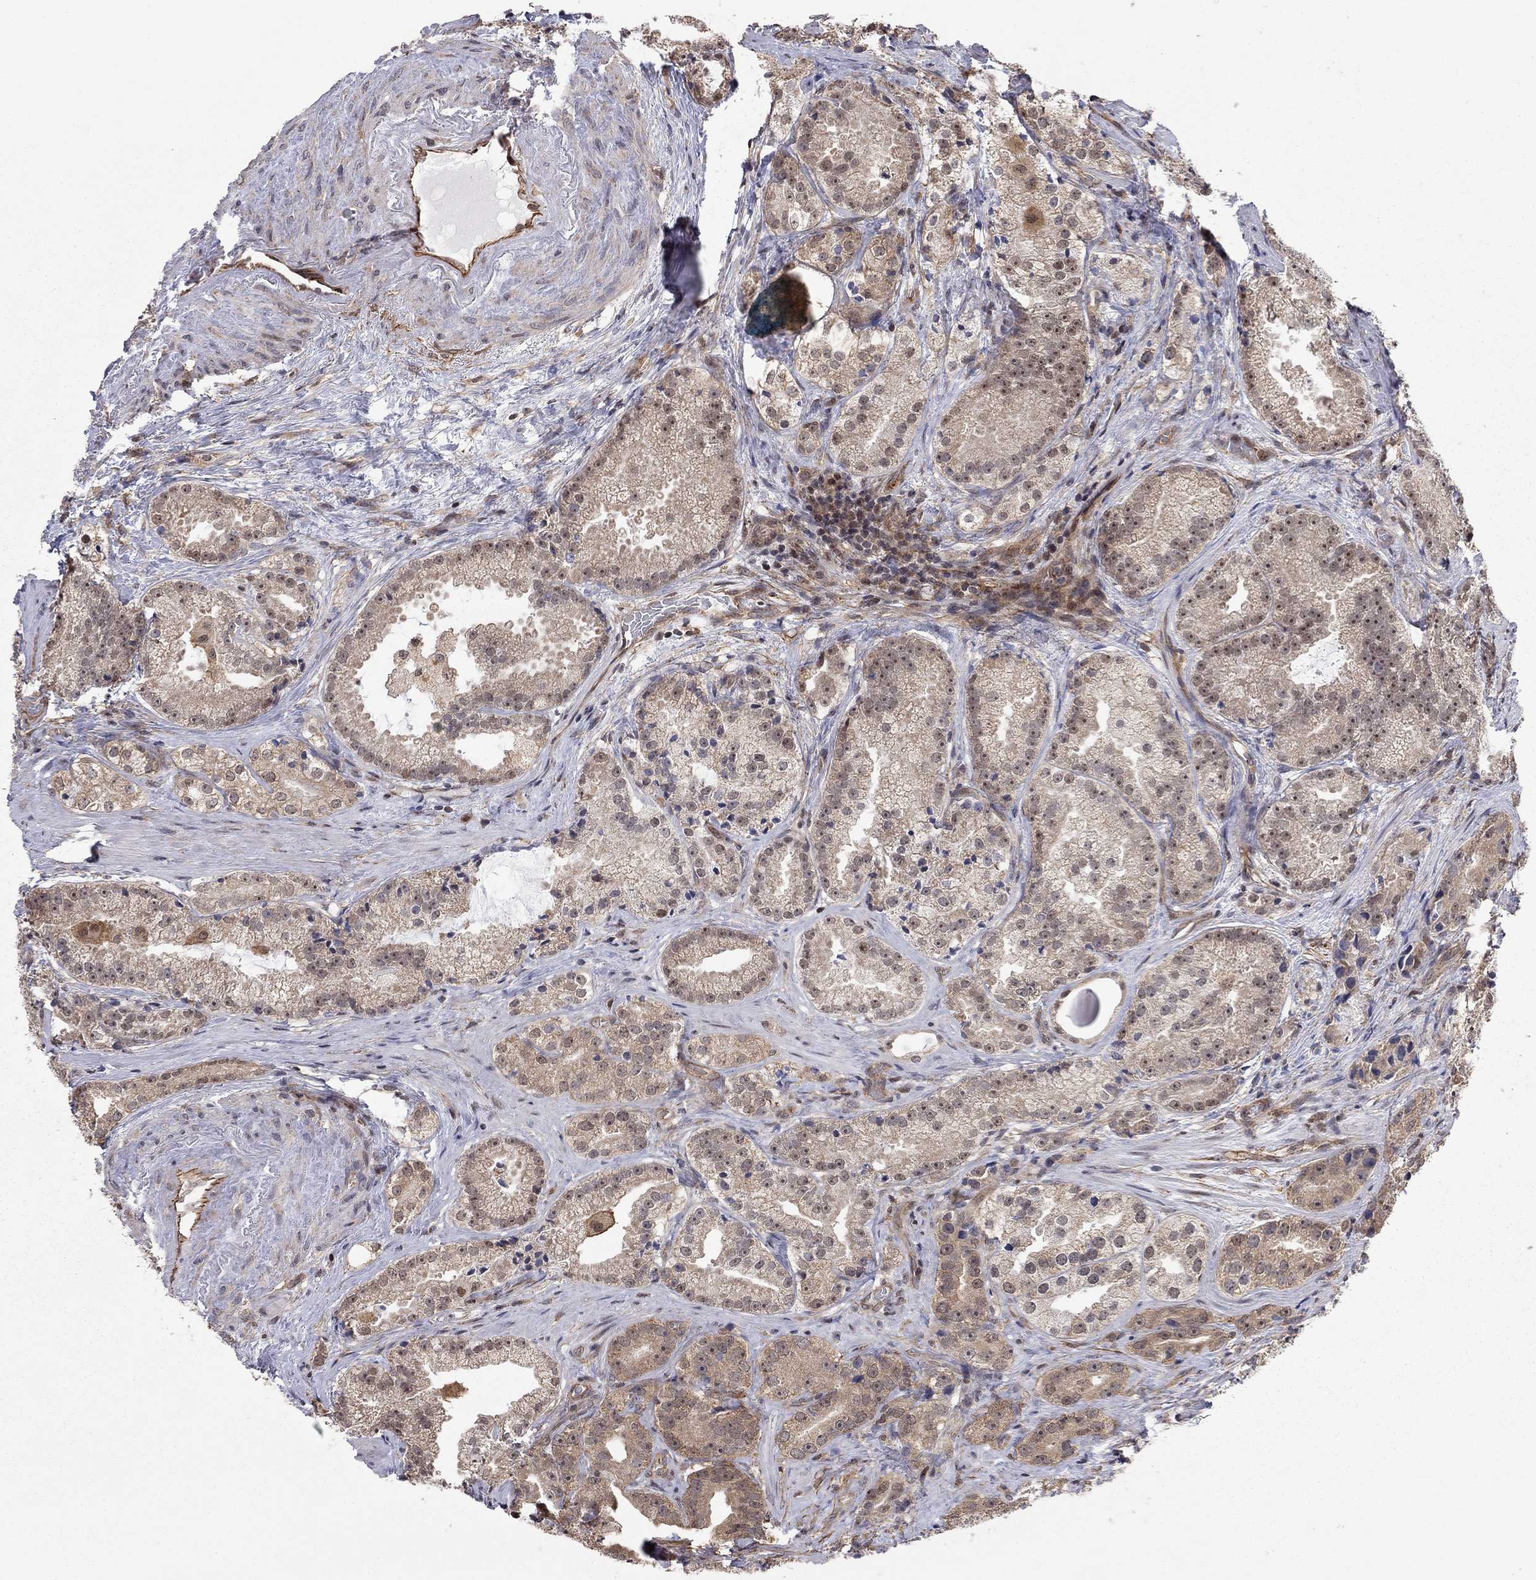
{"staining": {"intensity": "moderate", "quantity": "25%-75%", "location": "cytoplasmic/membranous,nuclear"}, "tissue": "prostate cancer", "cell_type": "Tumor cells", "image_type": "cancer", "snomed": [{"axis": "morphology", "description": "Adenocarcinoma, NOS"}, {"axis": "morphology", "description": "Adenocarcinoma, High grade"}, {"axis": "topography", "description": "Prostate"}], "caption": "Human prostate cancer stained with a protein marker shows moderate staining in tumor cells.", "gene": "TDP1", "patient": {"sex": "male", "age": 64}}